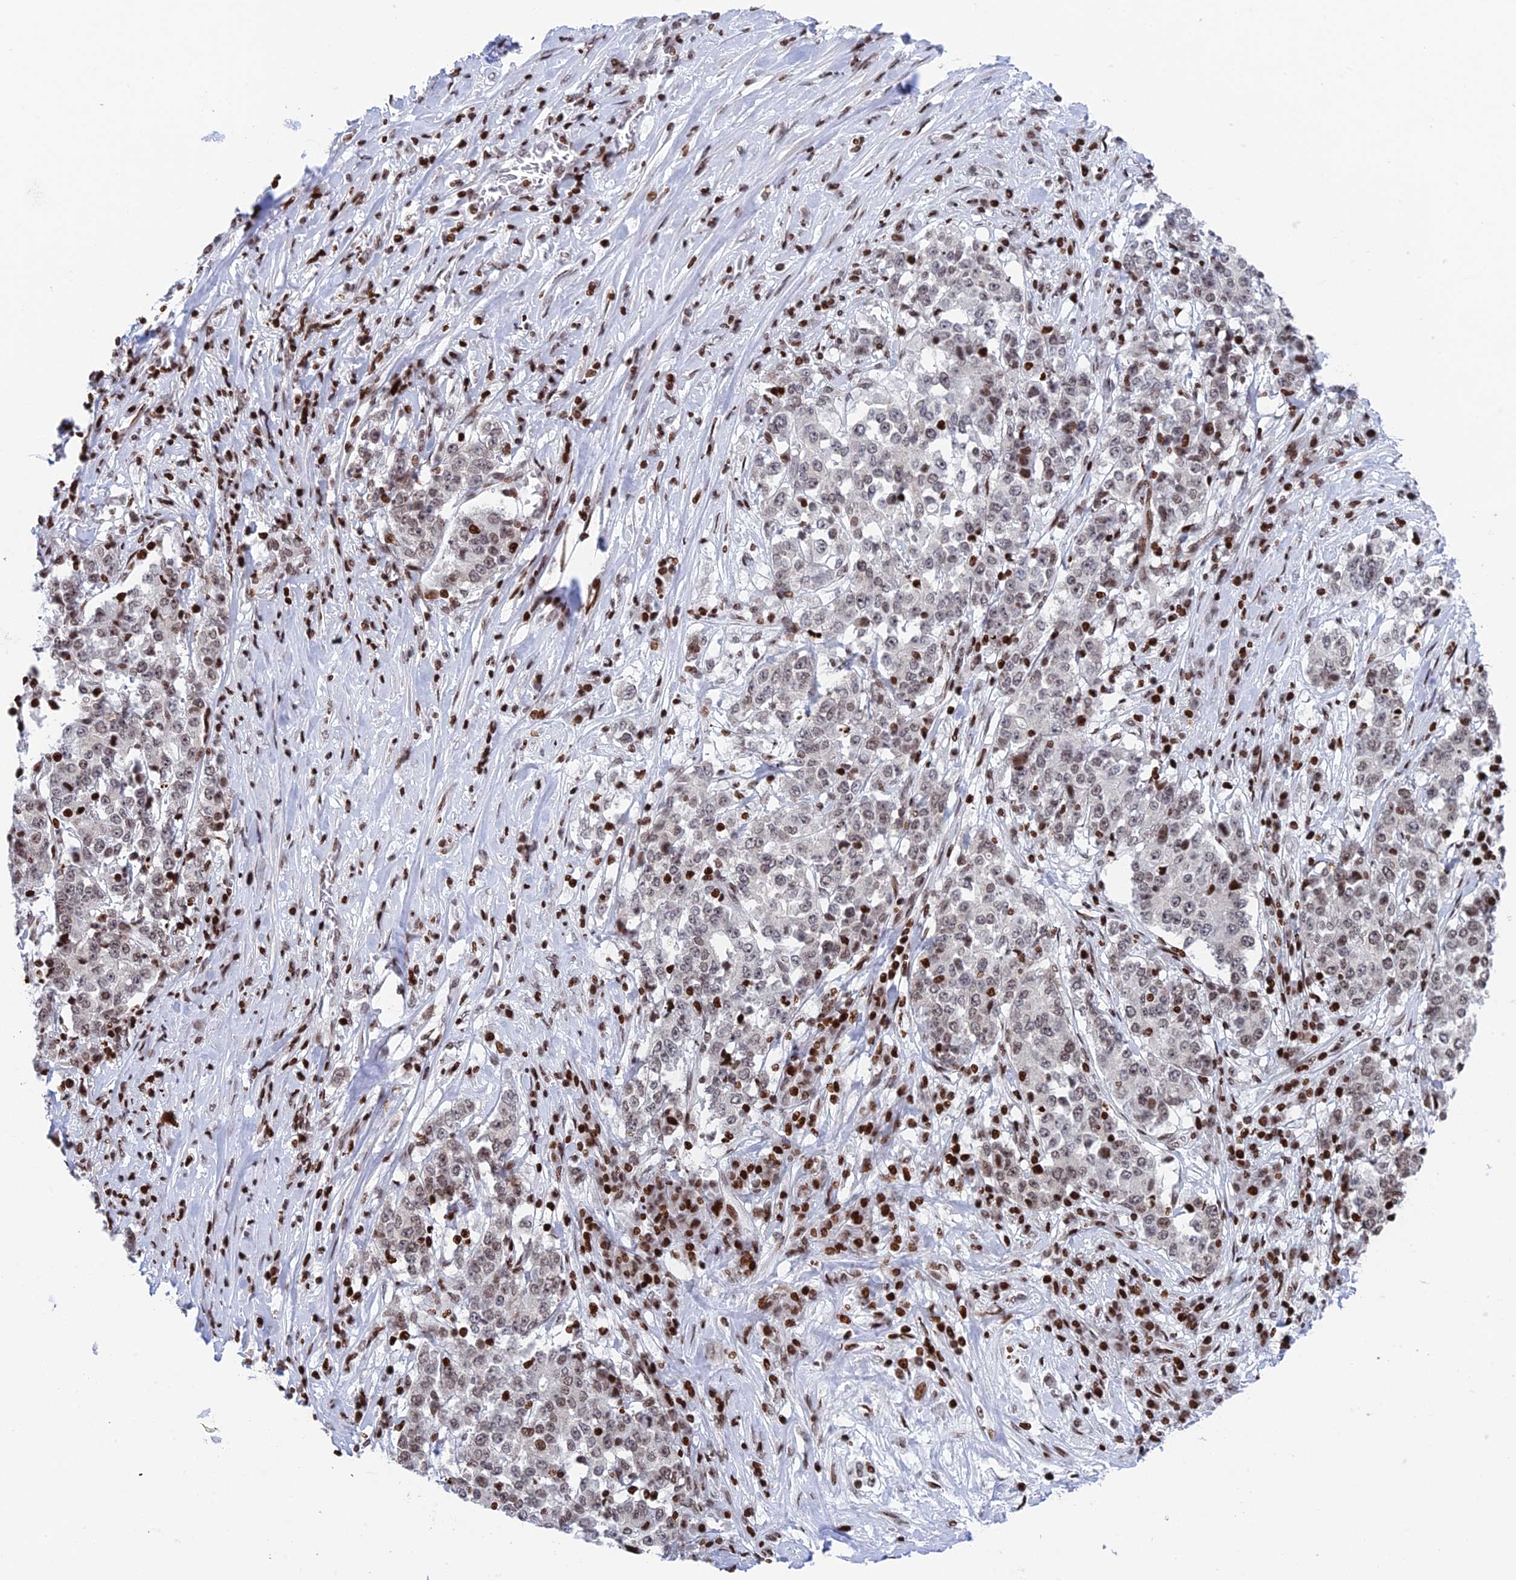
{"staining": {"intensity": "weak", "quantity": "25%-75%", "location": "nuclear"}, "tissue": "stomach cancer", "cell_type": "Tumor cells", "image_type": "cancer", "snomed": [{"axis": "morphology", "description": "Adenocarcinoma, NOS"}, {"axis": "topography", "description": "Stomach"}], "caption": "The histopathology image reveals staining of adenocarcinoma (stomach), revealing weak nuclear protein staining (brown color) within tumor cells.", "gene": "RPAP1", "patient": {"sex": "male", "age": 59}}